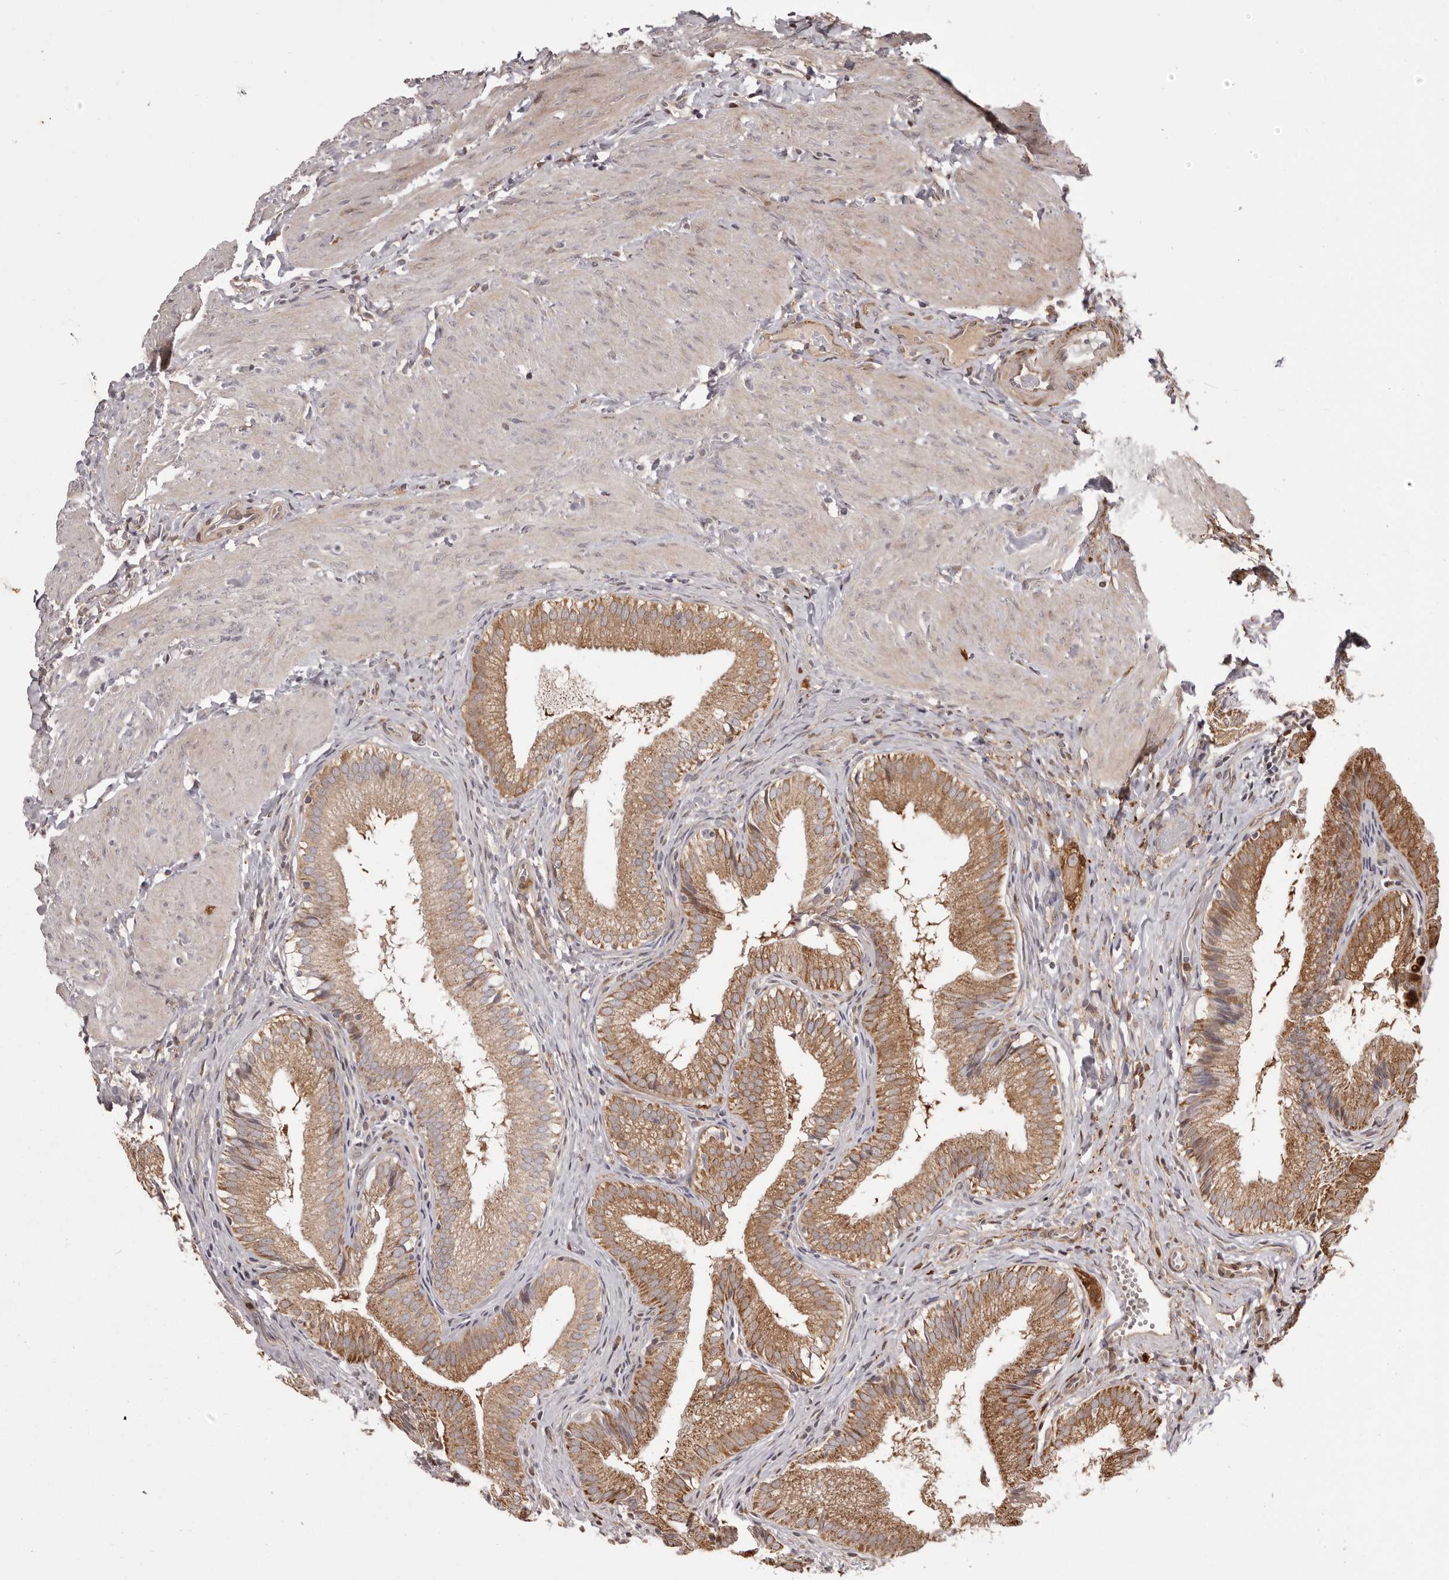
{"staining": {"intensity": "moderate", "quantity": ">75%", "location": "cytoplasmic/membranous"}, "tissue": "gallbladder", "cell_type": "Glandular cells", "image_type": "normal", "snomed": [{"axis": "morphology", "description": "Normal tissue, NOS"}, {"axis": "topography", "description": "Gallbladder"}], "caption": "This histopathology image exhibits immunohistochemistry staining of benign gallbladder, with medium moderate cytoplasmic/membranous expression in approximately >75% of glandular cells.", "gene": "GFOD1", "patient": {"sex": "female", "age": 30}}